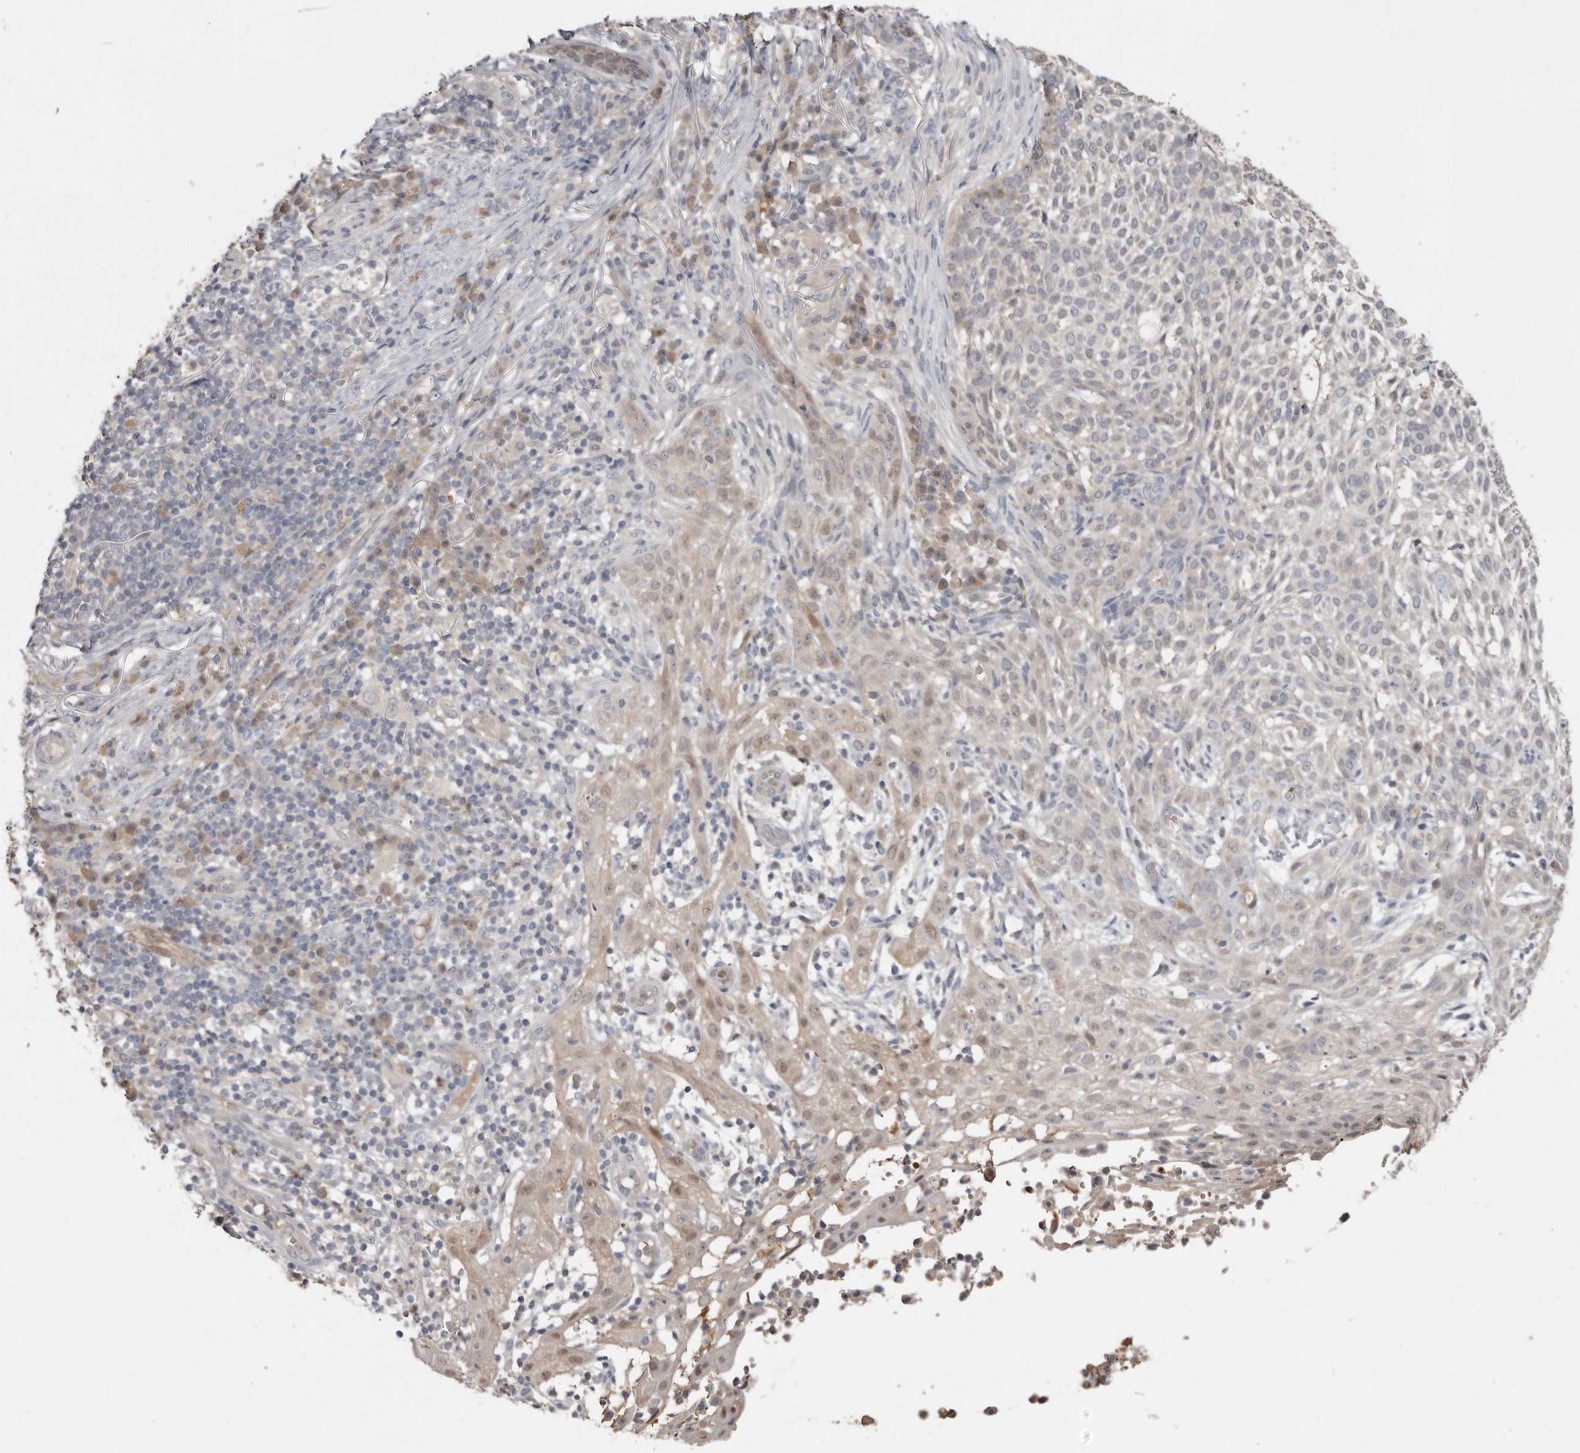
{"staining": {"intensity": "negative", "quantity": "none", "location": "none"}, "tissue": "skin cancer", "cell_type": "Tumor cells", "image_type": "cancer", "snomed": [{"axis": "morphology", "description": "Basal cell carcinoma"}, {"axis": "topography", "description": "Skin"}], "caption": "DAB immunohistochemical staining of skin cancer shows no significant expression in tumor cells.", "gene": "RBKS", "patient": {"sex": "female", "age": 64}}